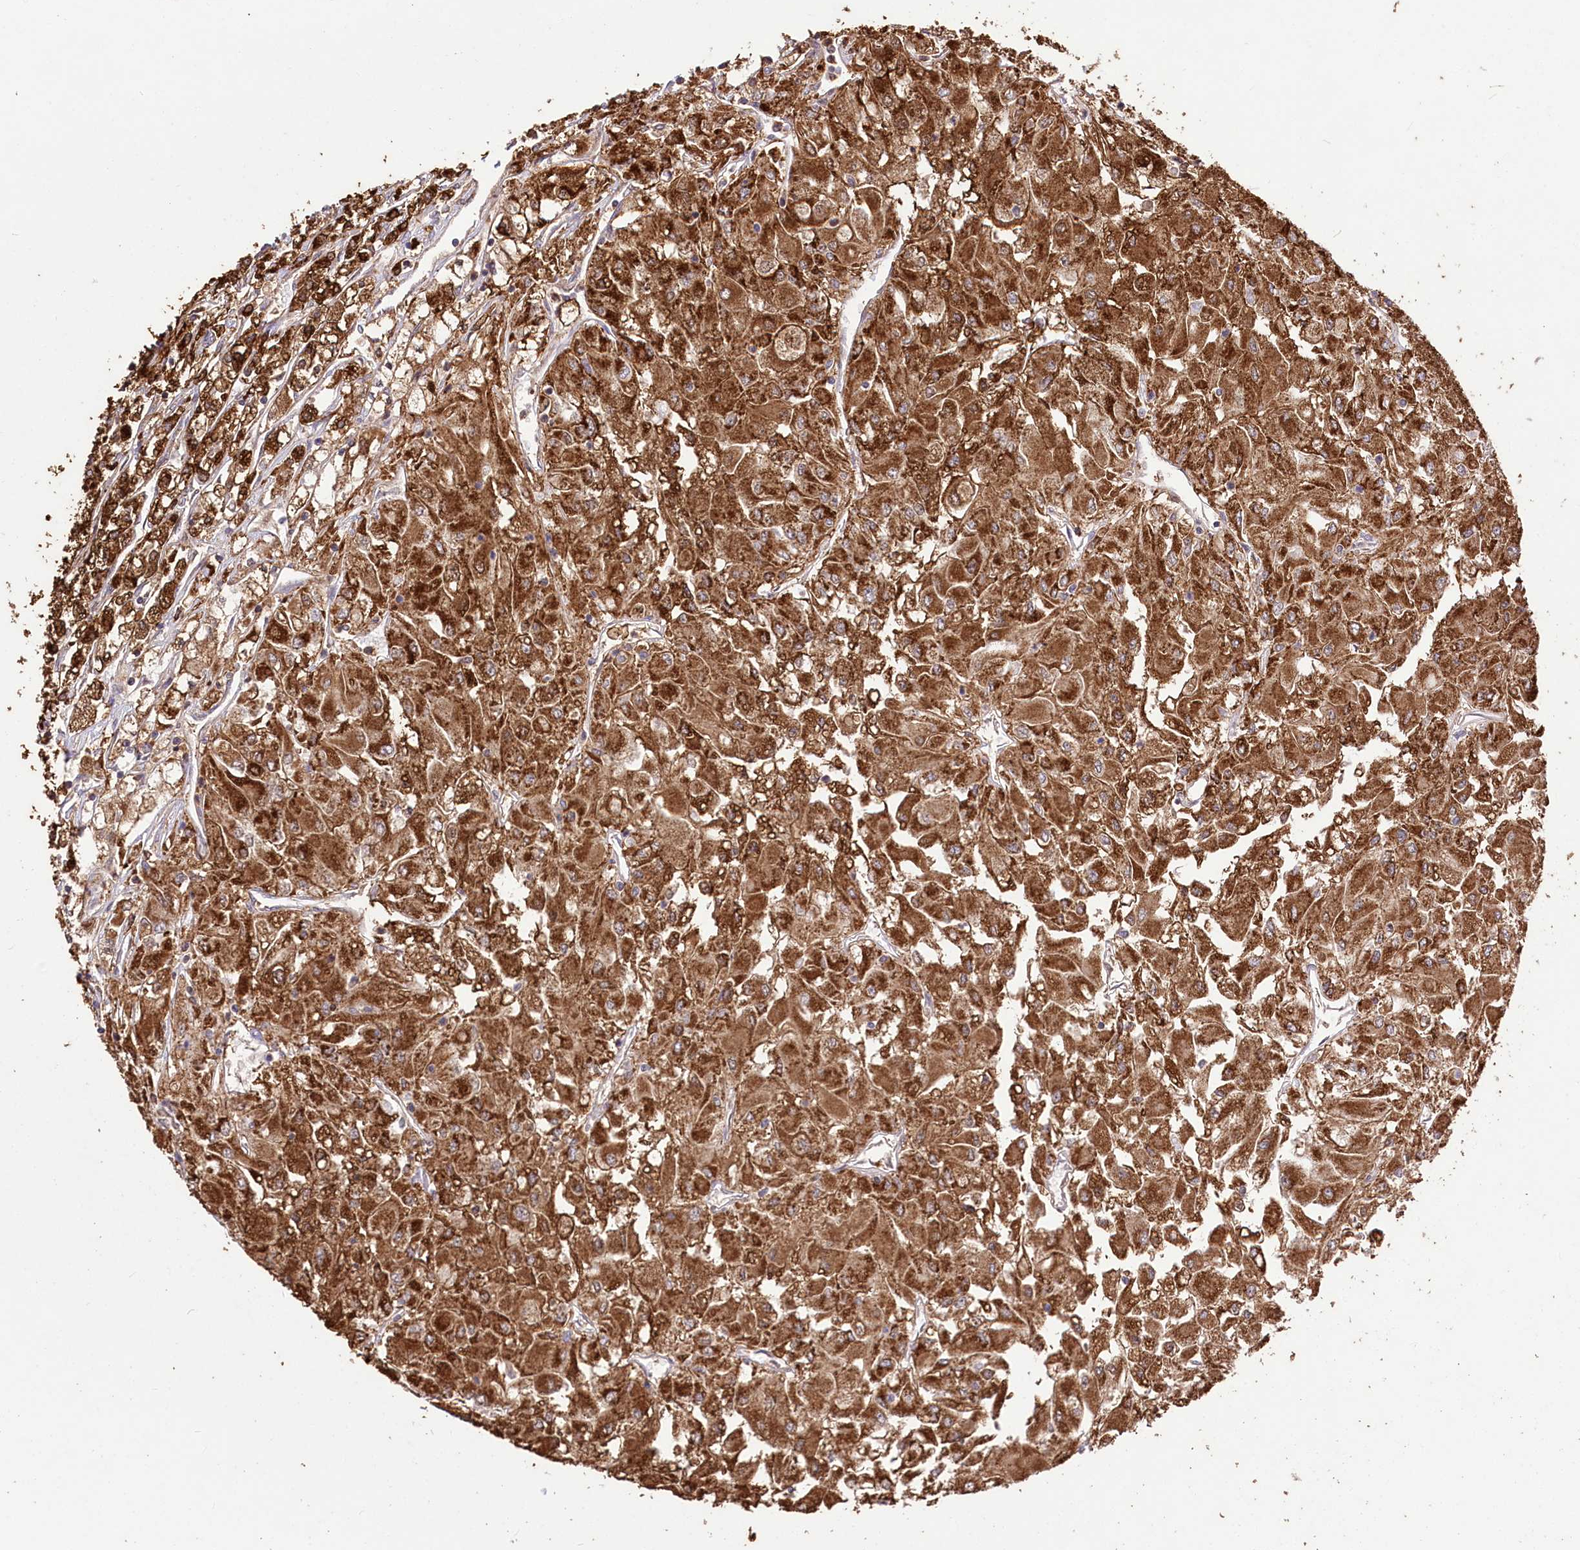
{"staining": {"intensity": "strong", "quantity": ">75%", "location": "cytoplasmic/membranous"}, "tissue": "renal cancer", "cell_type": "Tumor cells", "image_type": "cancer", "snomed": [{"axis": "morphology", "description": "Adenocarcinoma, NOS"}, {"axis": "topography", "description": "Kidney"}], "caption": "The micrograph exhibits a brown stain indicating the presence of a protein in the cytoplasmic/membranous of tumor cells in adenocarcinoma (renal).", "gene": "UGP2", "patient": {"sex": "male", "age": 80}}